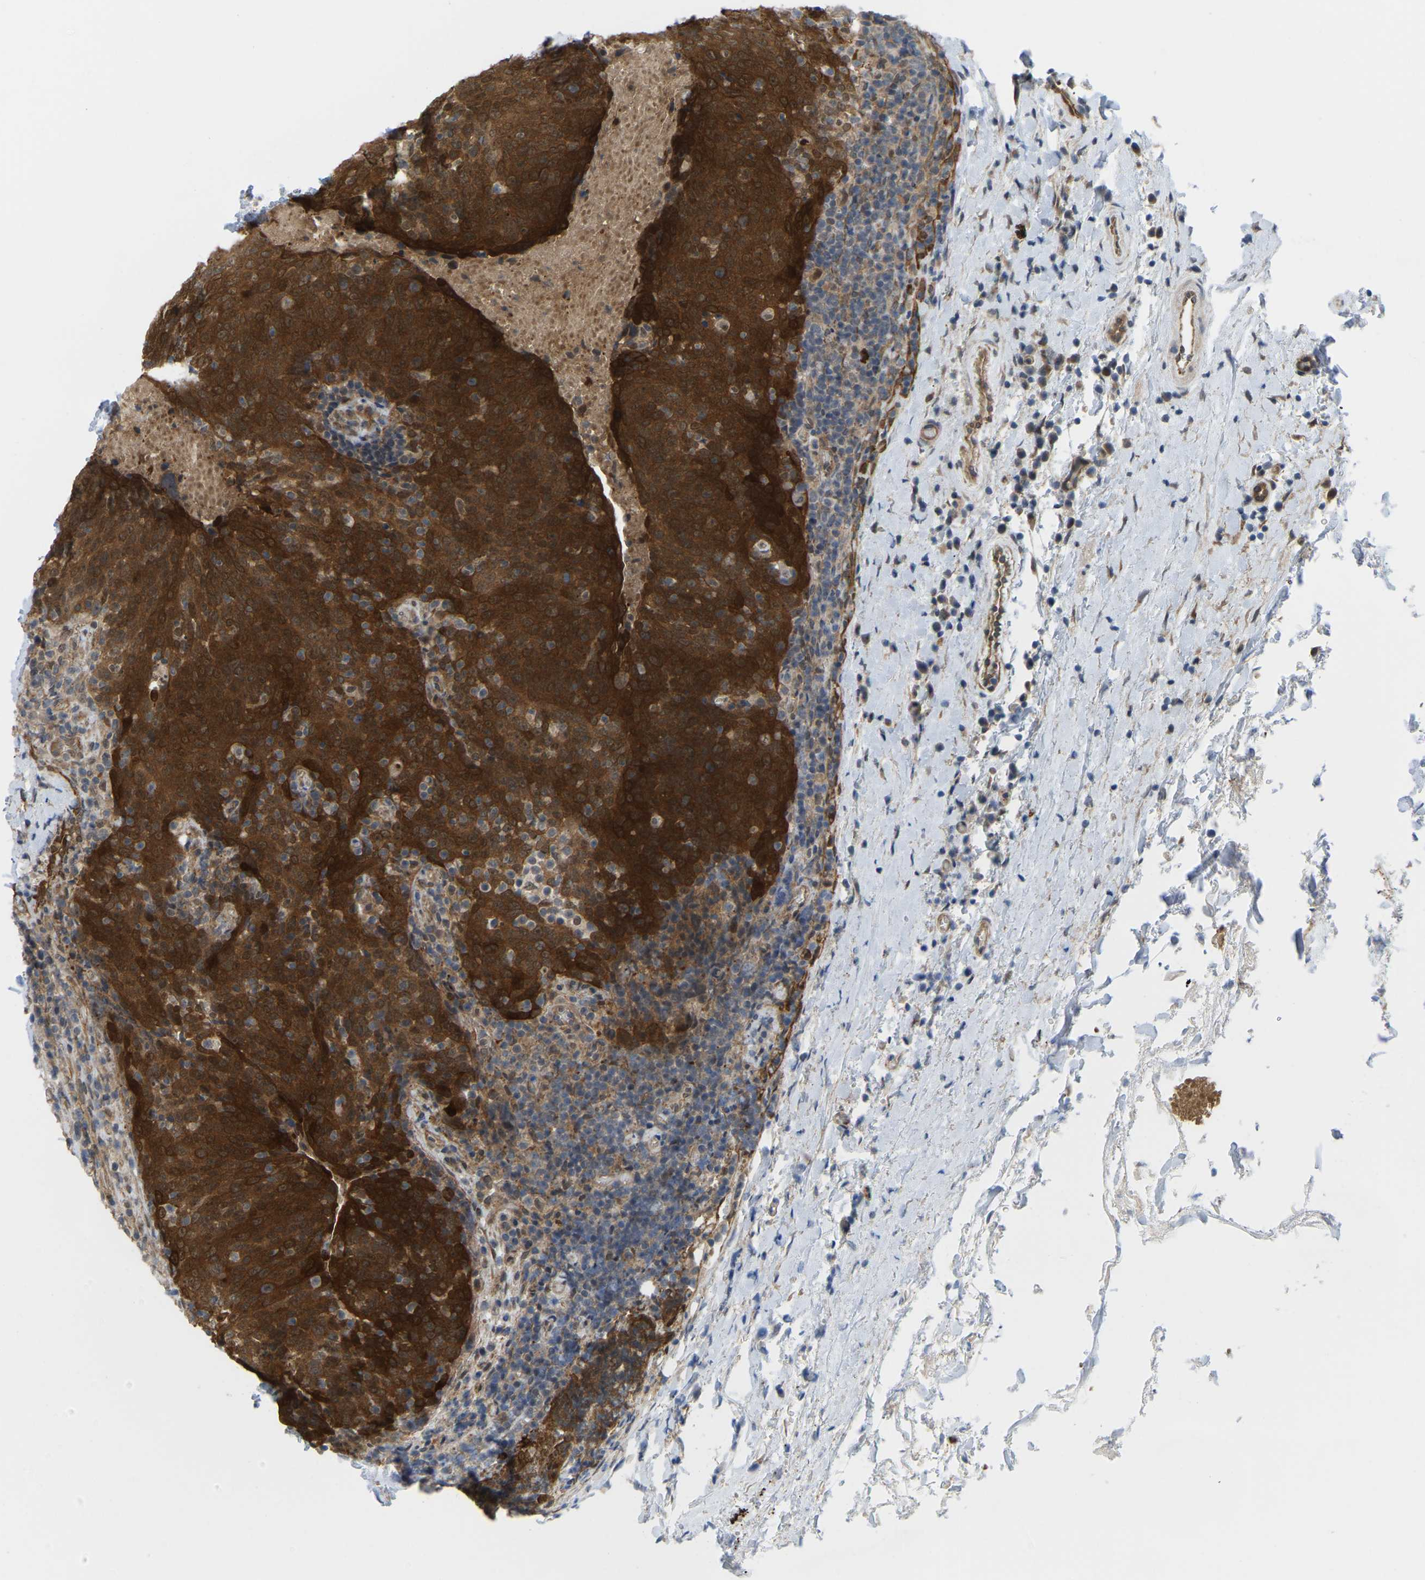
{"staining": {"intensity": "strong", "quantity": ">75%", "location": "cytoplasmic/membranous"}, "tissue": "head and neck cancer", "cell_type": "Tumor cells", "image_type": "cancer", "snomed": [{"axis": "morphology", "description": "Squamous cell carcinoma, NOS"}, {"axis": "morphology", "description": "Squamous cell carcinoma, metastatic, NOS"}, {"axis": "topography", "description": "Lymph node"}, {"axis": "topography", "description": "Head-Neck"}], "caption": "Head and neck cancer (squamous cell carcinoma) was stained to show a protein in brown. There is high levels of strong cytoplasmic/membranous staining in about >75% of tumor cells. The protein of interest is shown in brown color, while the nuclei are stained blue.", "gene": "SERPINB5", "patient": {"sex": "male", "age": 62}}